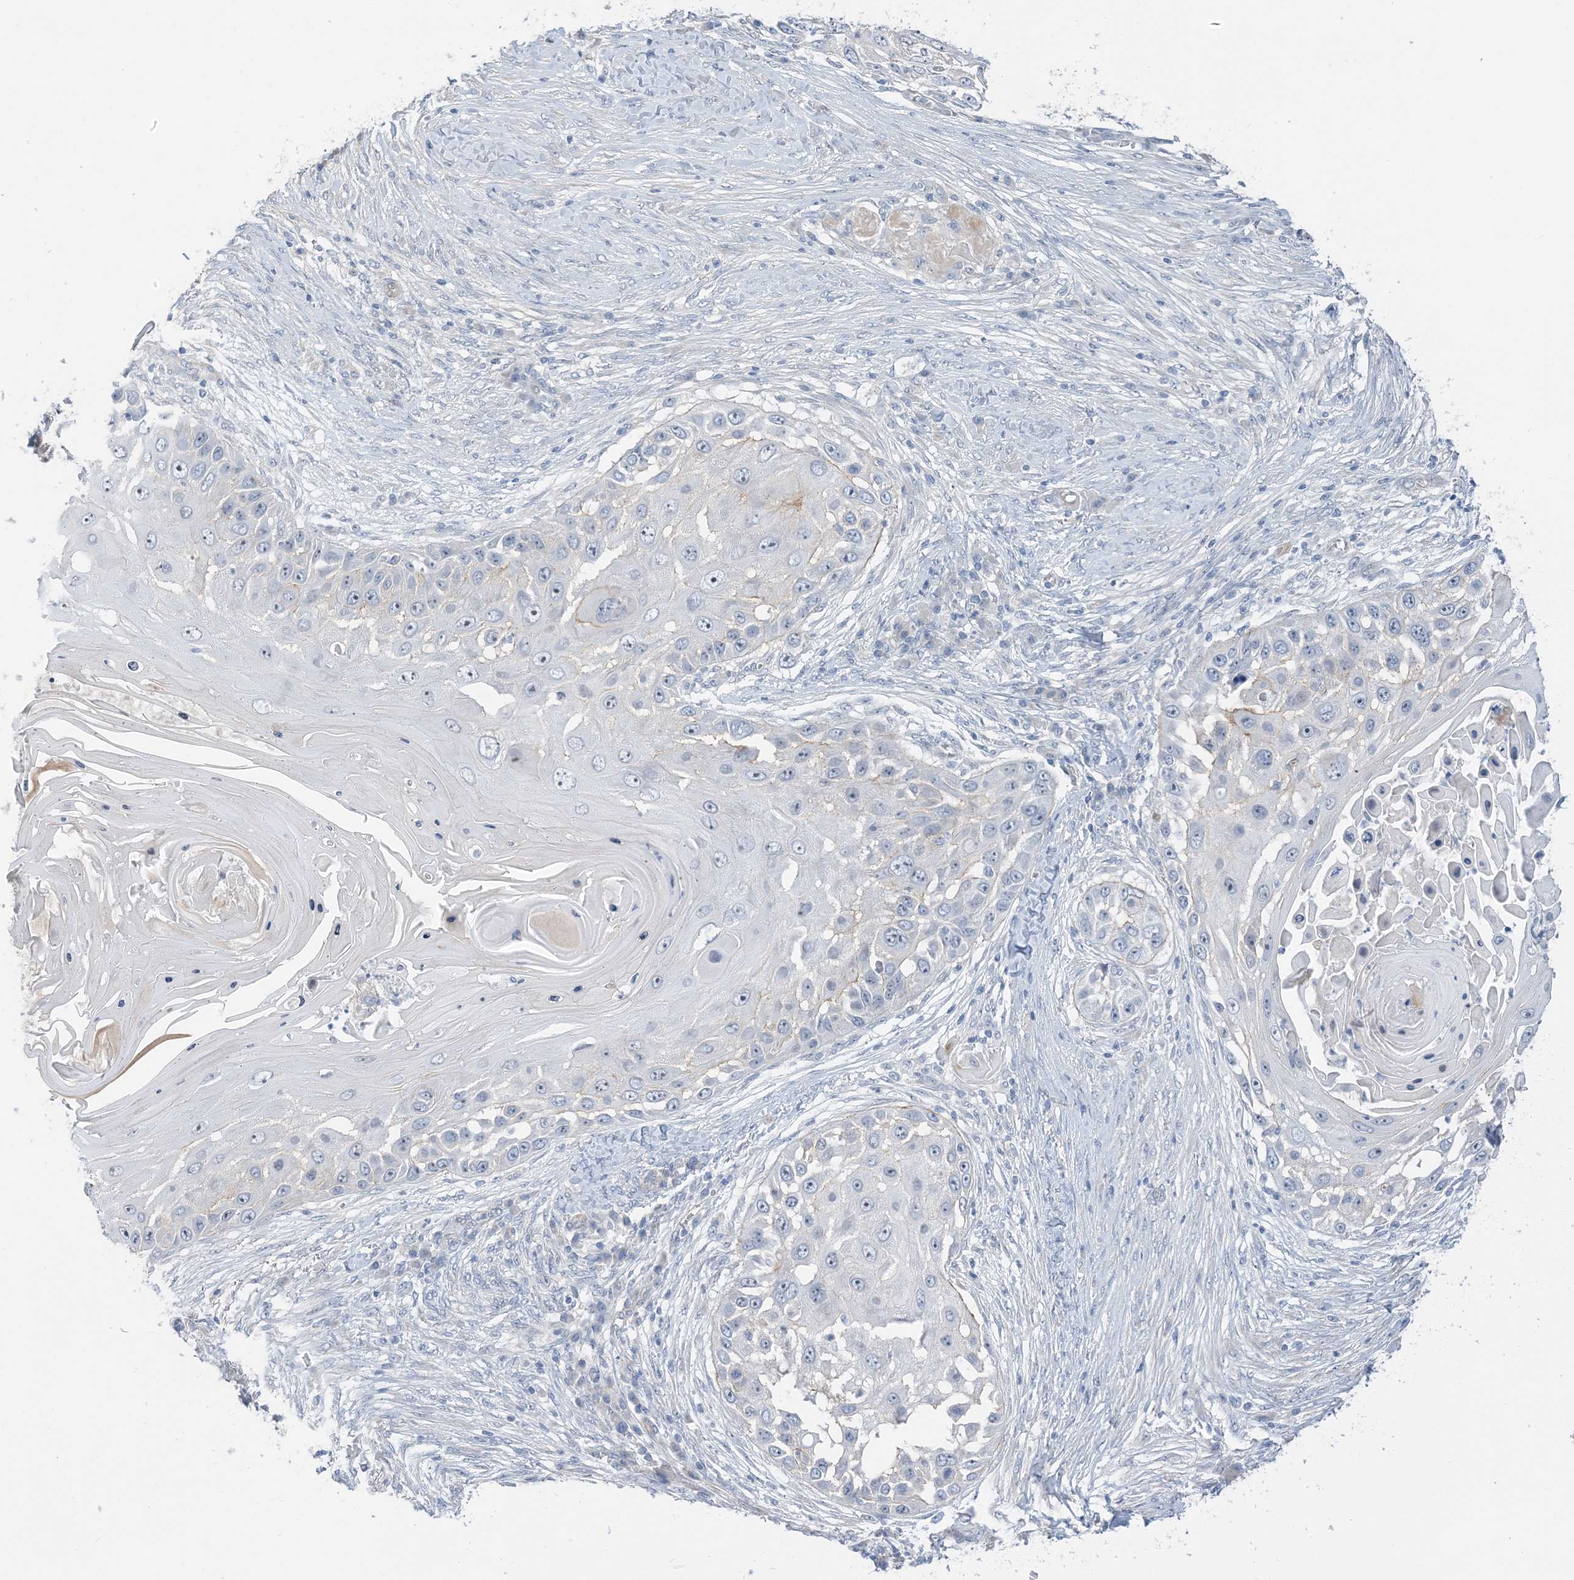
{"staining": {"intensity": "negative", "quantity": "none", "location": "none"}, "tissue": "skin cancer", "cell_type": "Tumor cells", "image_type": "cancer", "snomed": [{"axis": "morphology", "description": "Squamous cell carcinoma, NOS"}, {"axis": "topography", "description": "Skin"}], "caption": "Immunohistochemical staining of skin cancer (squamous cell carcinoma) demonstrates no significant staining in tumor cells.", "gene": "IL36B", "patient": {"sex": "female", "age": 44}}